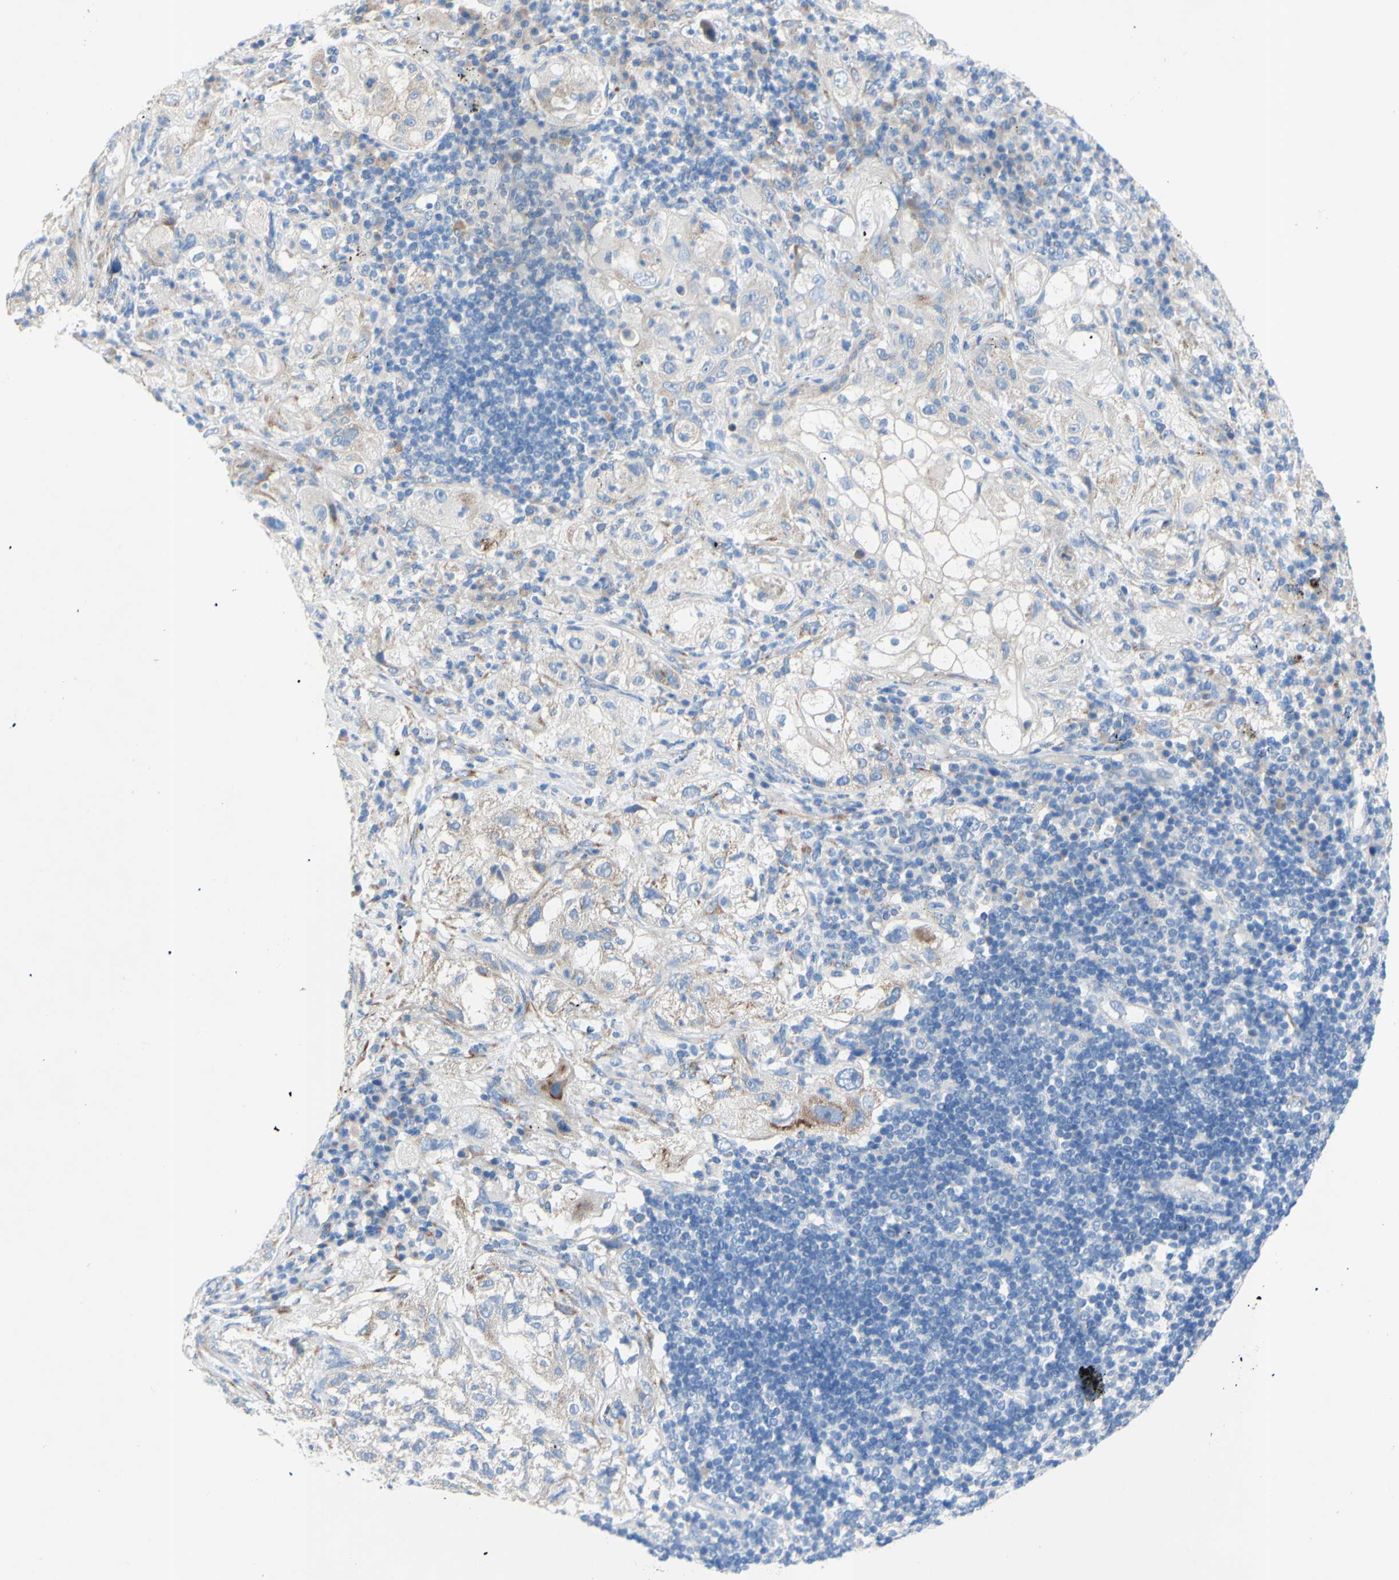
{"staining": {"intensity": "weak", "quantity": "25%-75%", "location": "cytoplasmic/membranous"}, "tissue": "lung cancer", "cell_type": "Tumor cells", "image_type": "cancer", "snomed": [{"axis": "morphology", "description": "Inflammation, NOS"}, {"axis": "morphology", "description": "Squamous cell carcinoma, NOS"}, {"axis": "topography", "description": "Lymph node"}, {"axis": "topography", "description": "Soft tissue"}, {"axis": "topography", "description": "Lung"}], "caption": "The micrograph exhibits immunohistochemical staining of lung squamous cell carcinoma. There is weak cytoplasmic/membranous expression is appreciated in about 25%-75% of tumor cells.", "gene": "TMIGD2", "patient": {"sex": "male", "age": 66}}